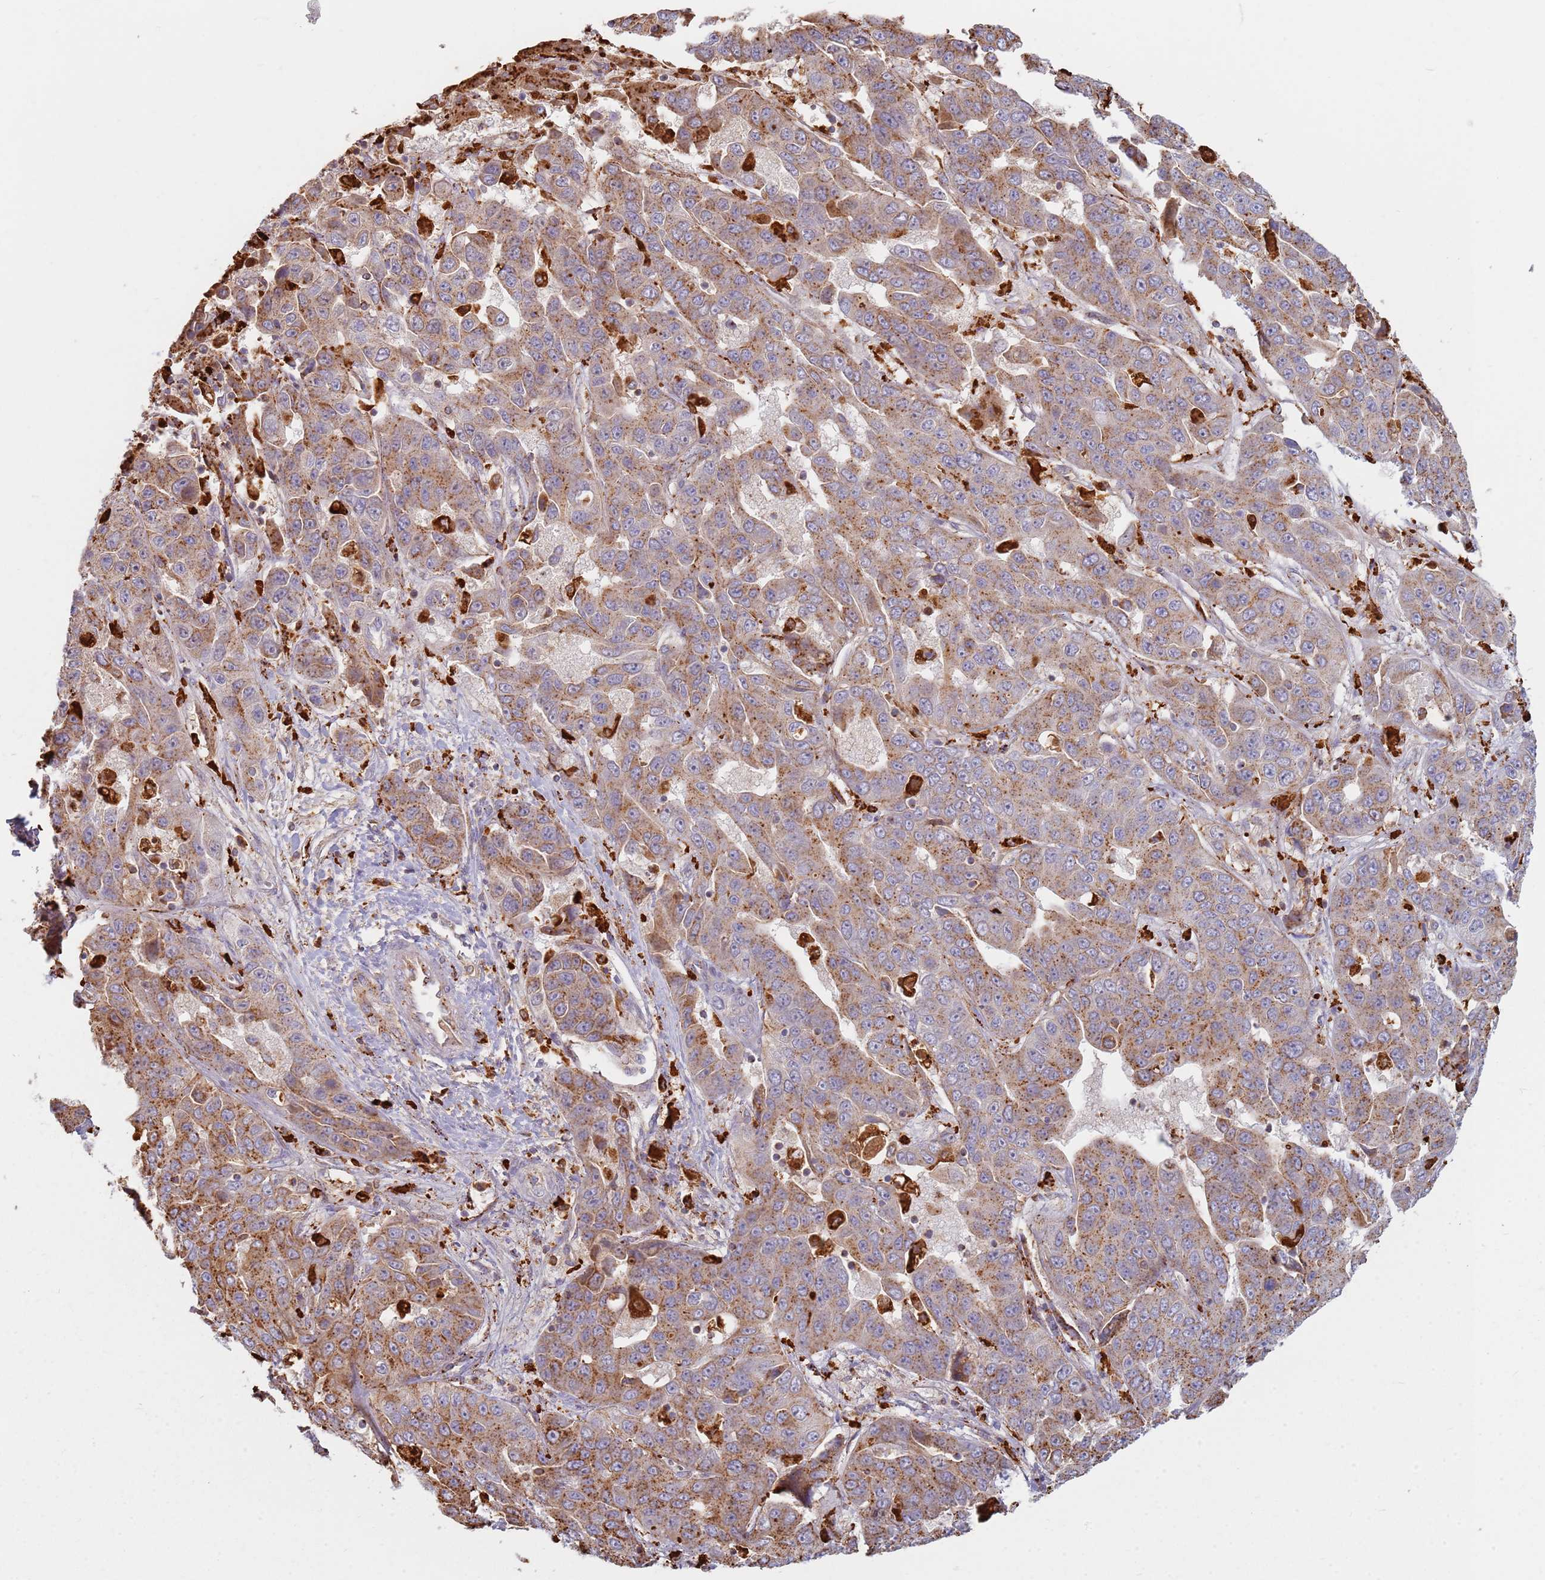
{"staining": {"intensity": "moderate", "quantity": ">75%", "location": "cytoplasmic/membranous"}, "tissue": "liver cancer", "cell_type": "Tumor cells", "image_type": "cancer", "snomed": [{"axis": "morphology", "description": "Cholangiocarcinoma"}, {"axis": "topography", "description": "Liver"}], "caption": "High-power microscopy captured an immunohistochemistry (IHC) photomicrograph of cholangiocarcinoma (liver), revealing moderate cytoplasmic/membranous staining in approximately >75% of tumor cells.", "gene": "TMEM229B", "patient": {"sex": "female", "age": 52}}